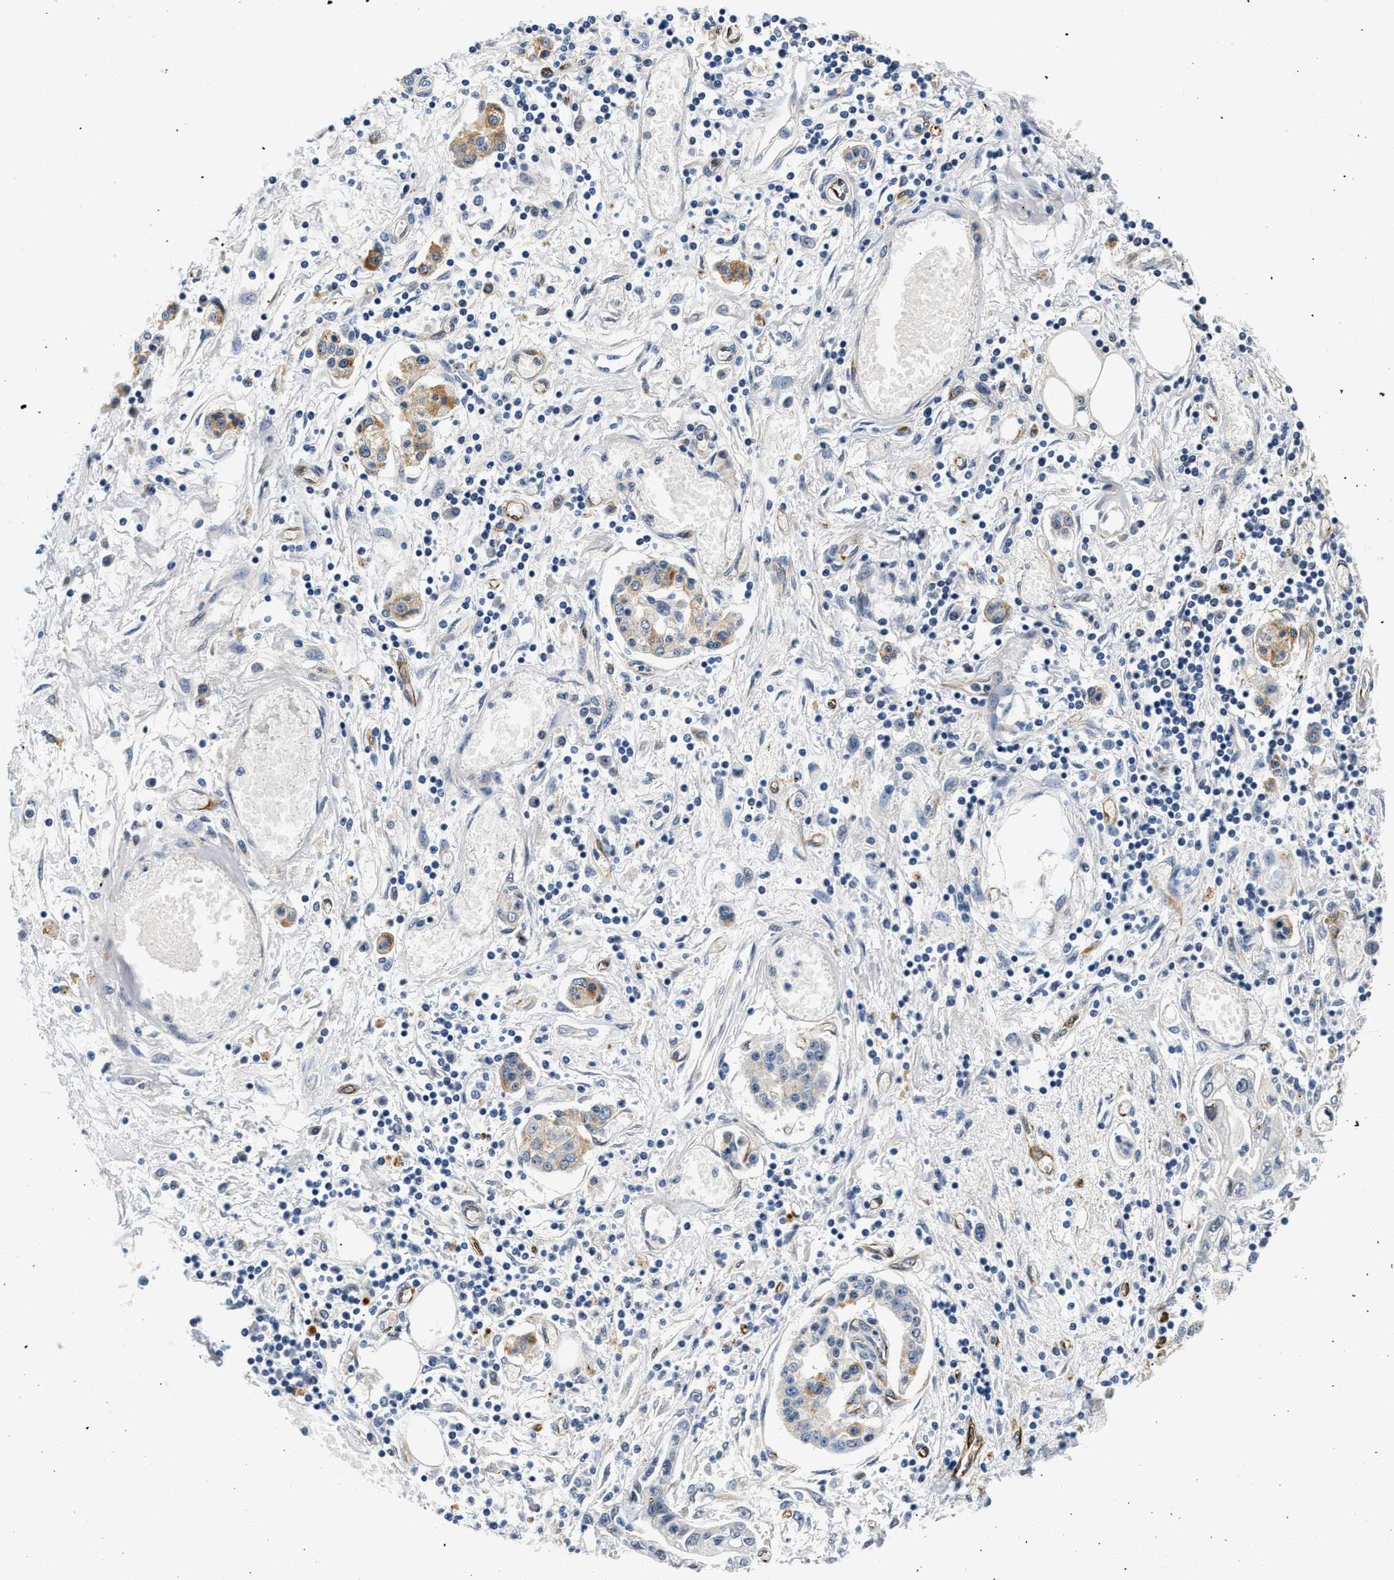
{"staining": {"intensity": "negative", "quantity": "none", "location": "none"}, "tissue": "pancreatic cancer", "cell_type": "Tumor cells", "image_type": "cancer", "snomed": [{"axis": "morphology", "description": "Adenocarcinoma, NOS"}, {"axis": "topography", "description": "Pancreas"}], "caption": "DAB (3,3'-diaminobenzidine) immunohistochemical staining of adenocarcinoma (pancreatic) exhibits no significant staining in tumor cells. Nuclei are stained in blue.", "gene": "MED22", "patient": {"sex": "male", "age": 56}}